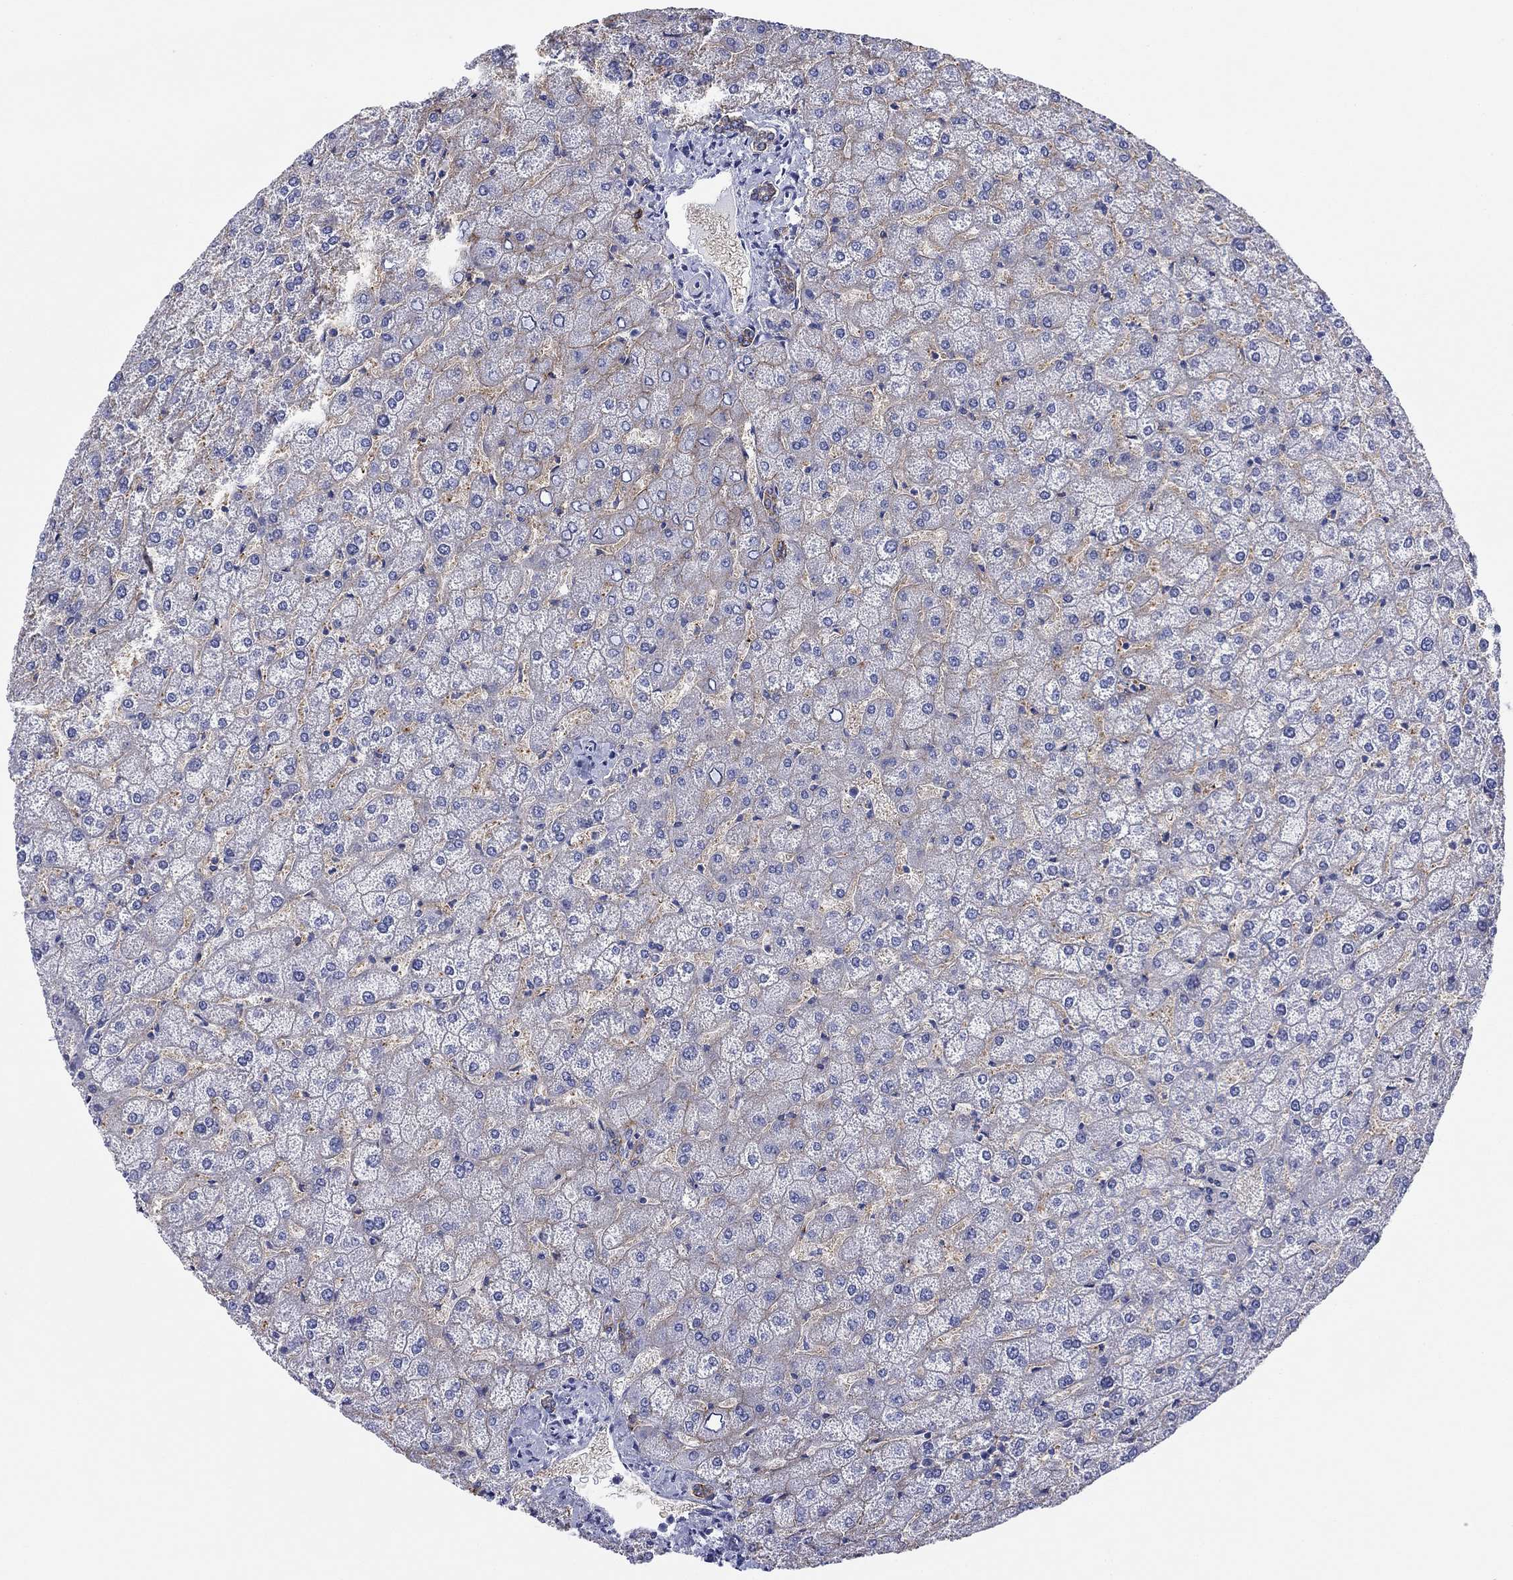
{"staining": {"intensity": "negative", "quantity": "none", "location": "none"}, "tissue": "liver", "cell_type": "Cholangiocytes", "image_type": "normal", "snomed": [{"axis": "morphology", "description": "Normal tissue, NOS"}, {"axis": "topography", "description": "Liver"}], "caption": "This histopathology image is of normal liver stained with immunohistochemistry to label a protein in brown with the nuclei are counter-stained blue. There is no staining in cholangiocytes.", "gene": "ATP1B1", "patient": {"sex": "female", "age": 32}}